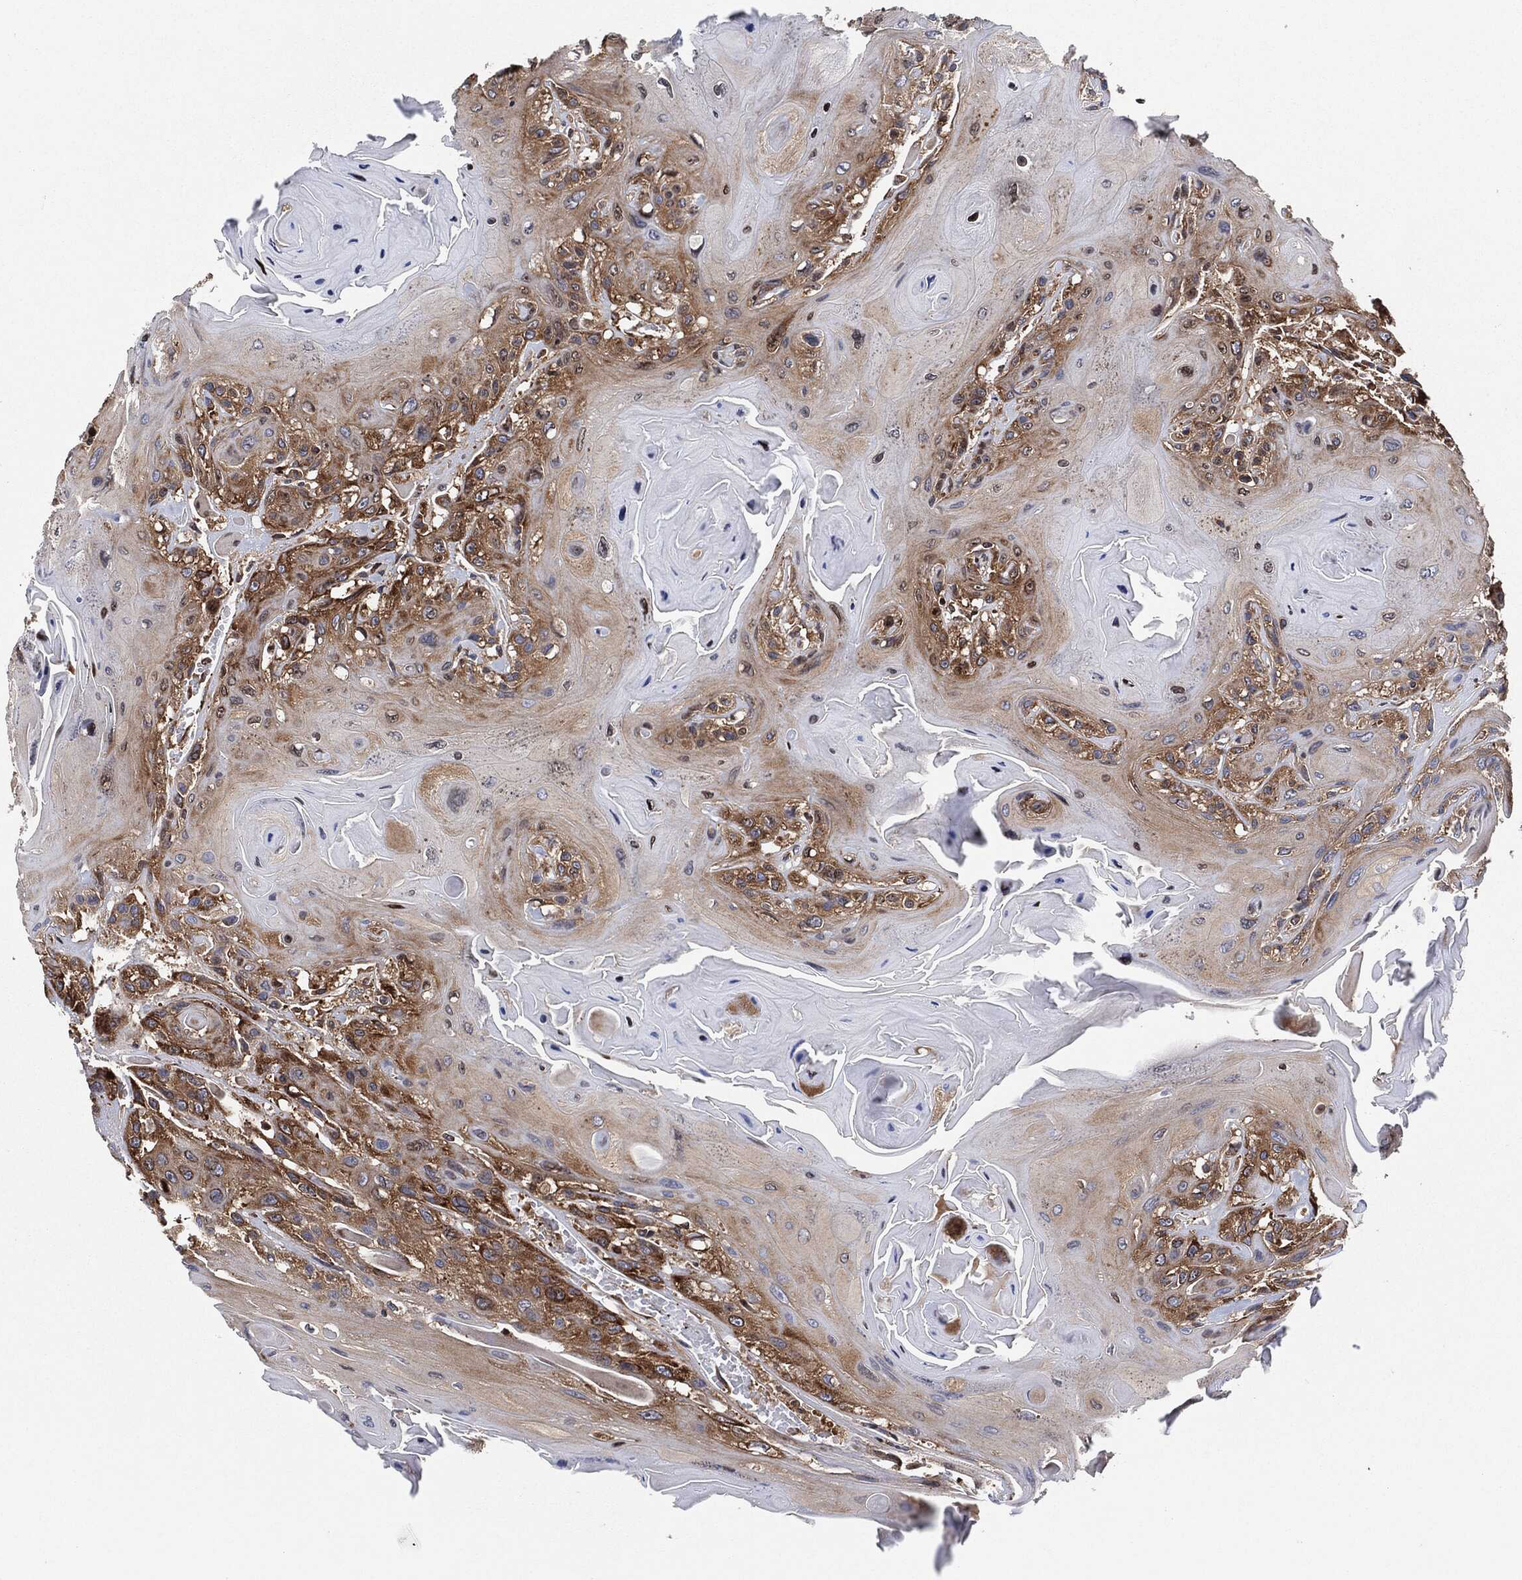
{"staining": {"intensity": "moderate", "quantity": "<25%", "location": "cytoplasmic/membranous"}, "tissue": "head and neck cancer", "cell_type": "Tumor cells", "image_type": "cancer", "snomed": [{"axis": "morphology", "description": "Squamous cell carcinoma, NOS"}, {"axis": "topography", "description": "Head-Neck"}], "caption": "Head and neck squamous cell carcinoma stained with a brown dye displays moderate cytoplasmic/membranous positive staining in approximately <25% of tumor cells.", "gene": "EIF2S2", "patient": {"sex": "female", "age": 59}}